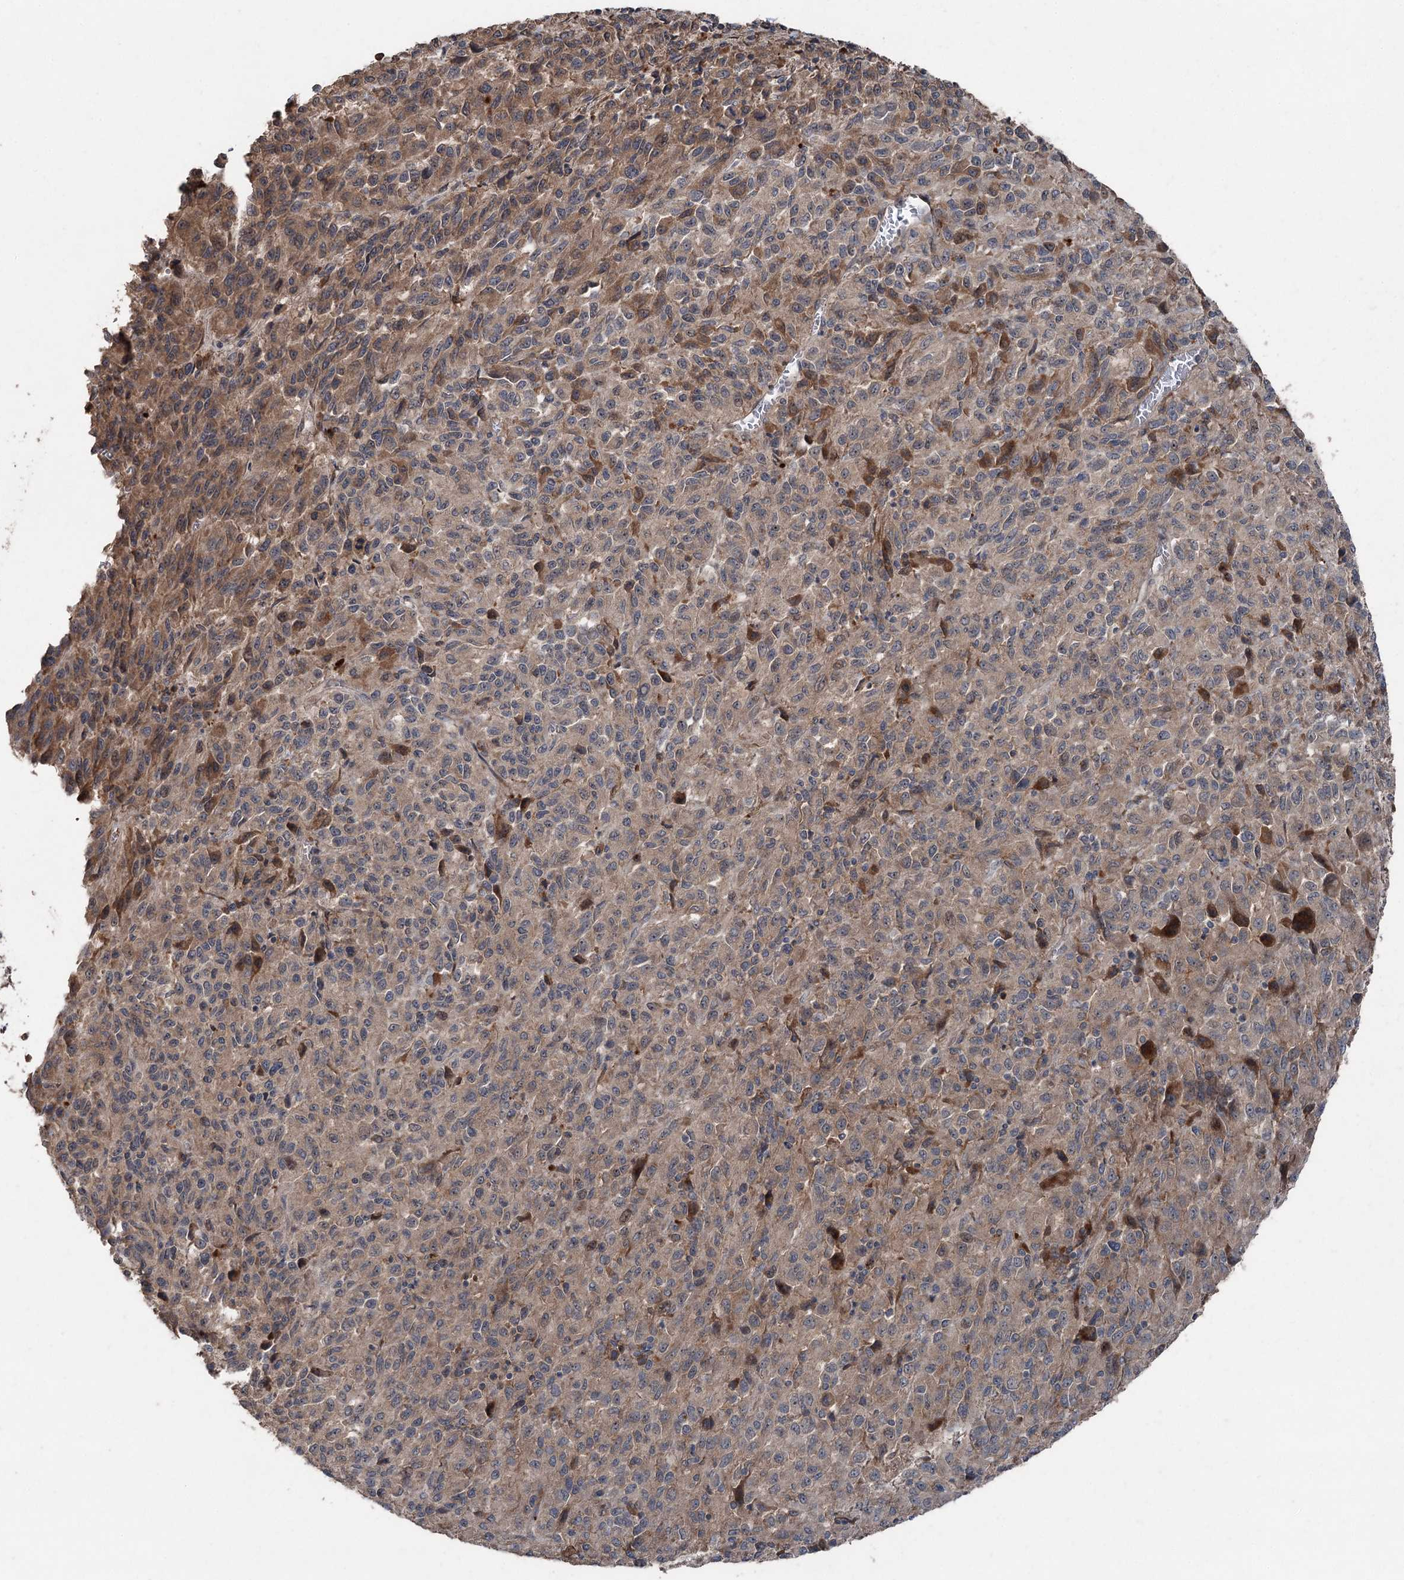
{"staining": {"intensity": "moderate", "quantity": "25%-75%", "location": "cytoplasmic/membranous"}, "tissue": "melanoma", "cell_type": "Tumor cells", "image_type": "cancer", "snomed": [{"axis": "morphology", "description": "Malignant melanoma, Metastatic site"}, {"axis": "topography", "description": "Lung"}], "caption": "Melanoma stained with a protein marker reveals moderate staining in tumor cells.", "gene": "MAPK8IP2", "patient": {"sex": "male", "age": 64}}